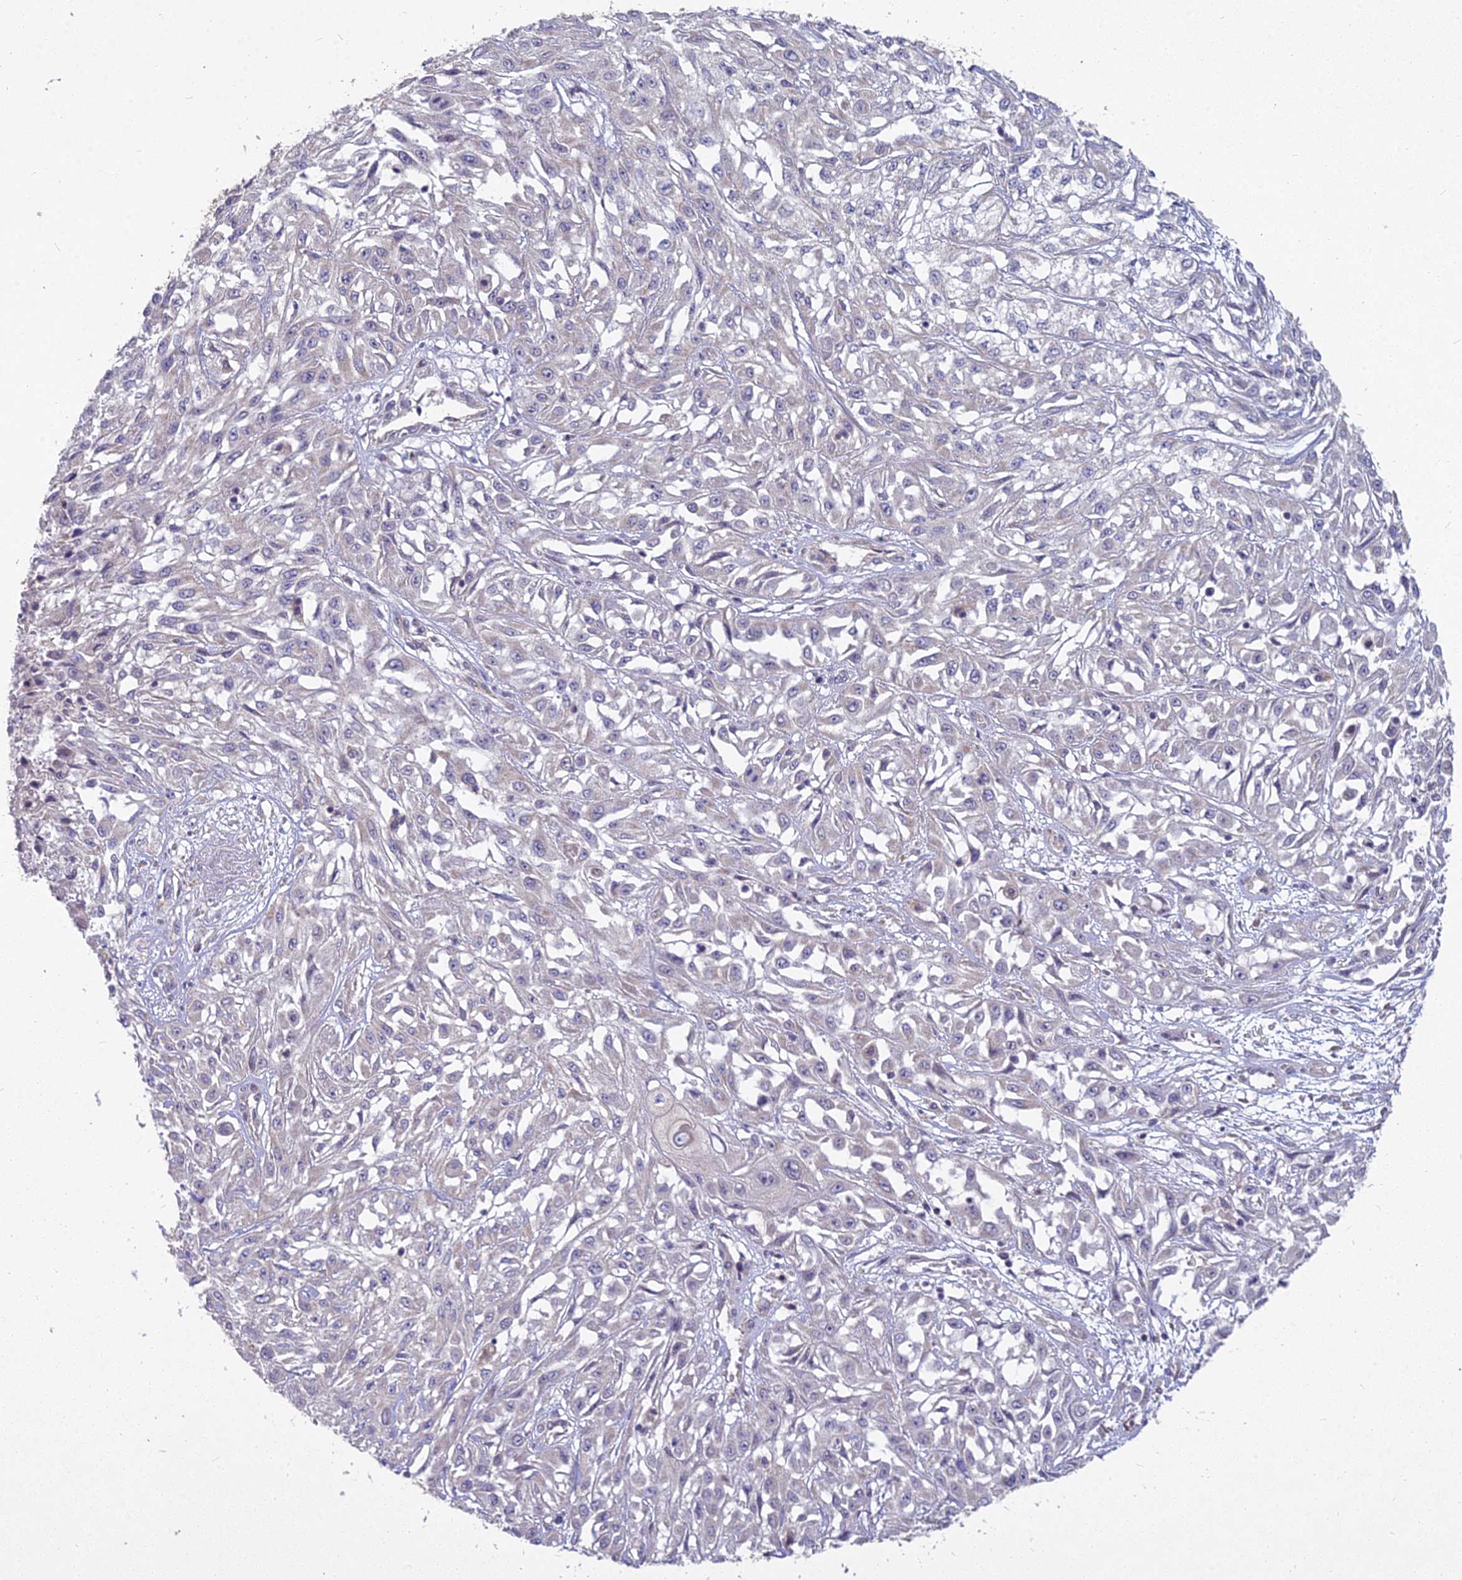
{"staining": {"intensity": "negative", "quantity": "none", "location": "none"}, "tissue": "skin cancer", "cell_type": "Tumor cells", "image_type": "cancer", "snomed": [{"axis": "morphology", "description": "Squamous cell carcinoma, NOS"}, {"axis": "morphology", "description": "Squamous cell carcinoma, metastatic, NOS"}, {"axis": "topography", "description": "Skin"}, {"axis": "topography", "description": "Lymph node"}], "caption": "DAB (3,3'-diaminobenzidine) immunohistochemical staining of human skin cancer reveals no significant expression in tumor cells. Brightfield microscopy of IHC stained with DAB (brown) and hematoxylin (blue), captured at high magnification.", "gene": "MICU2", "patient": {"sex": "male", "age": 75}}